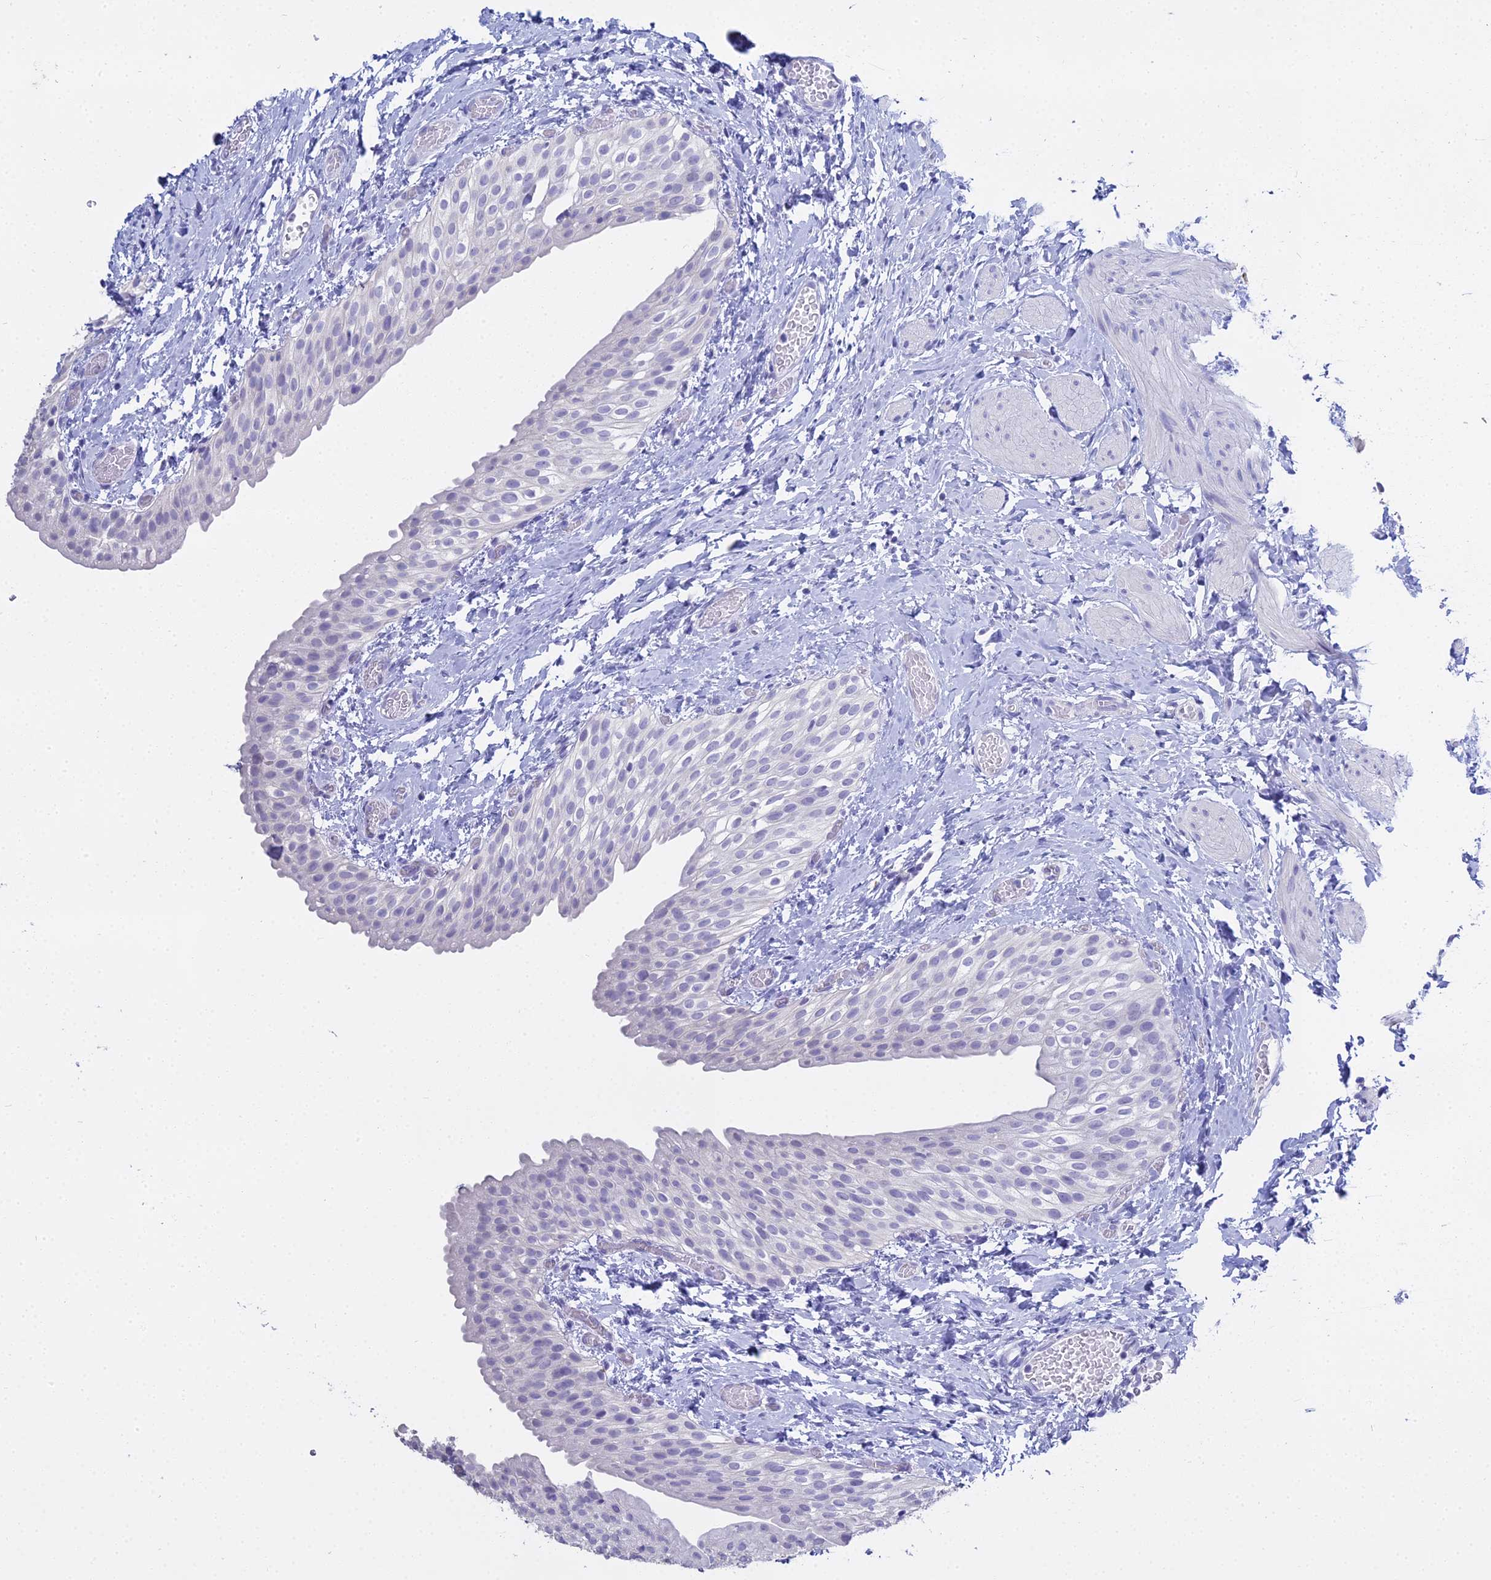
{"staining": {"intensity": "negative", "quantity": "none", "location": "none"}, "tissue": "urinary bladder", "cell_type": "Urothelial cells", "image_type": "normal", "snomed": [{"axis": "morphology", "description": "Normal tissue, NOS"}, {"axis": "topography", "description": "Urinary bladder"}], "caption": "This is an immunohistochemistry (IHC) photomicrograph of normal human urinary bladder. There is no positivity in urothelial cells.", "gene": "S100A7", "patient": {"sex": "male", "age": 1}}